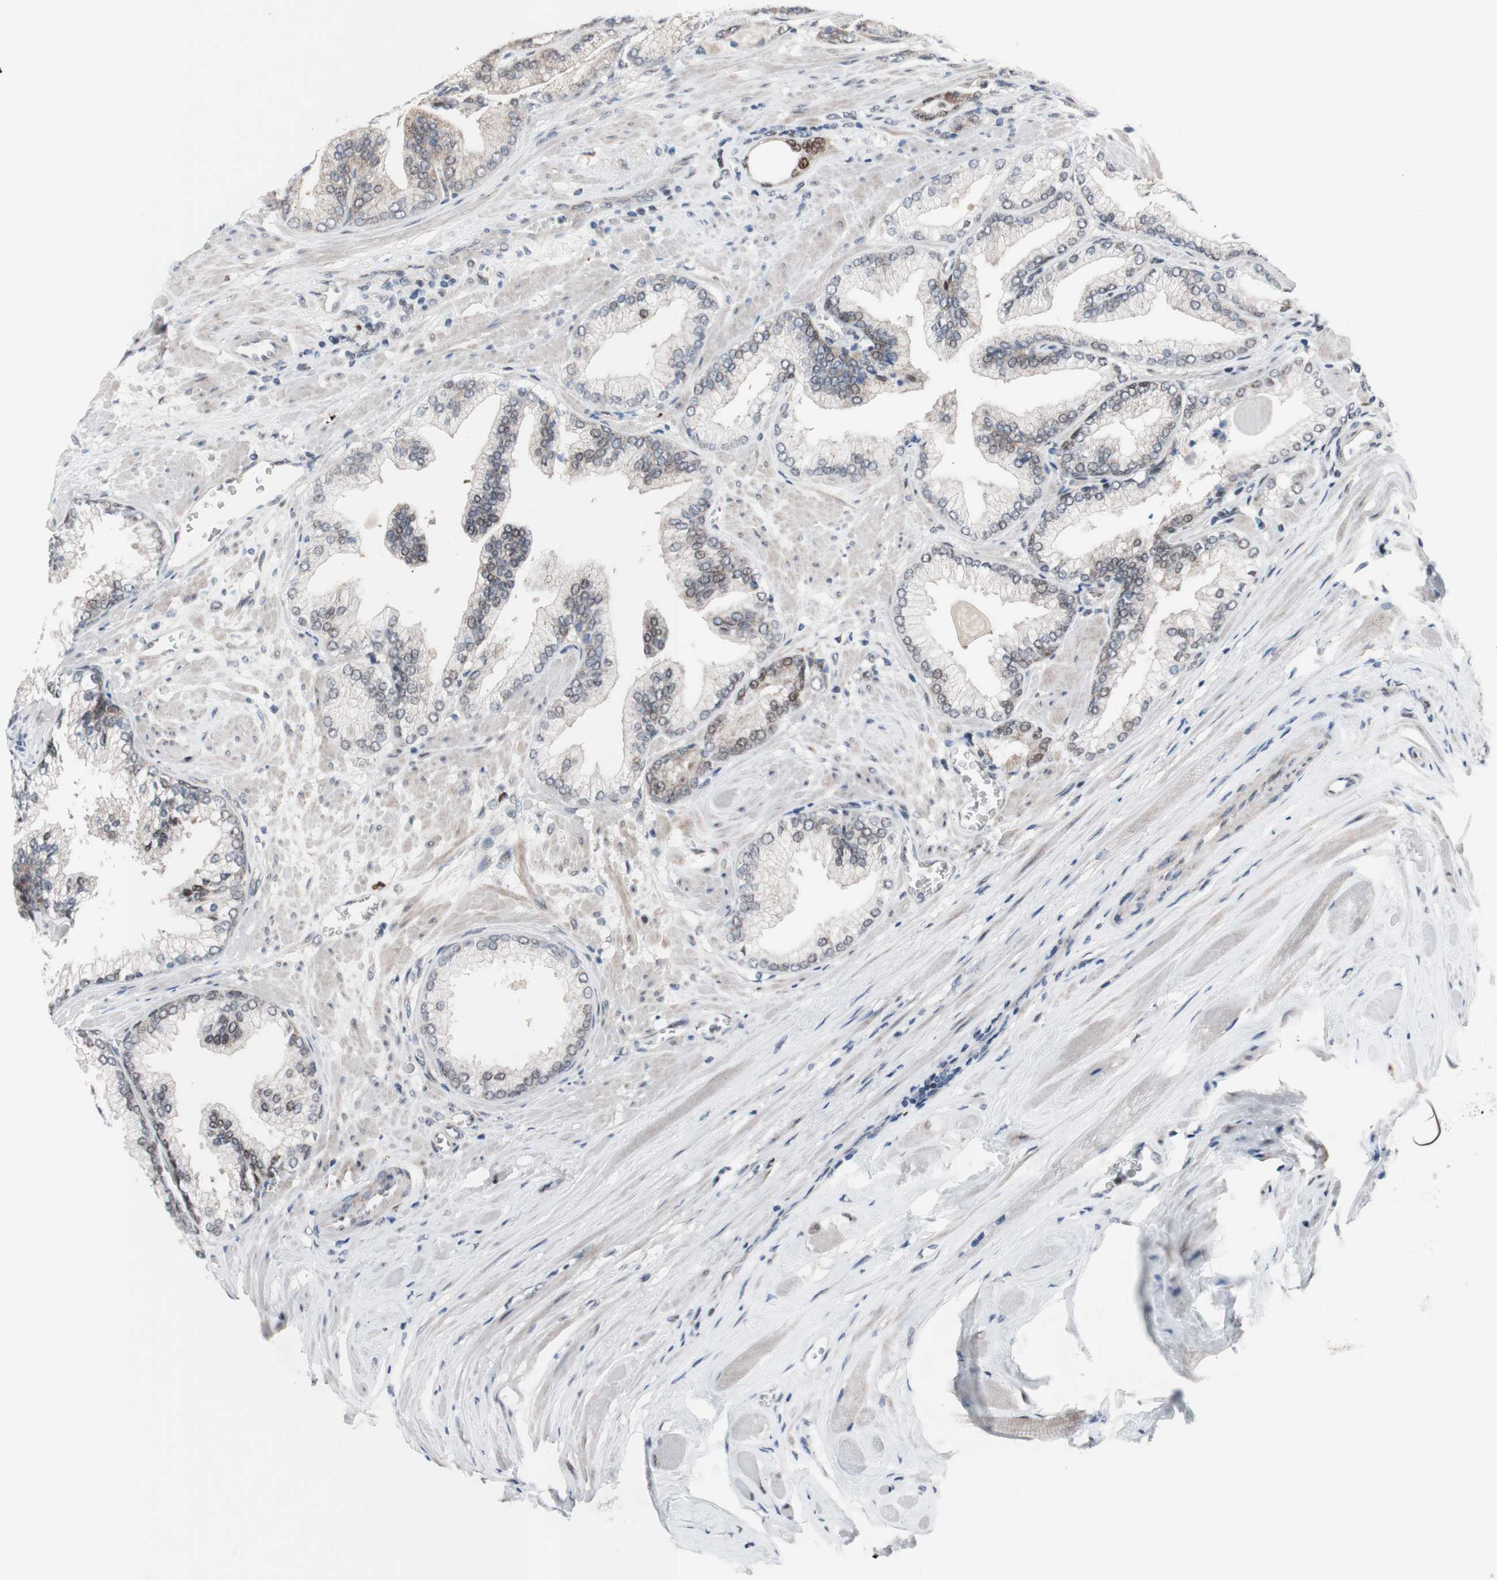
{"staining": {"intensity": "weak", "quantity": "<25%", "location": "cytoplasmic/membranous,nuclear"}, "tissue": "prostate cancer", "cell_type": "Tumor cells", "image_type": "cancer", "snomed": [{"axis": "morphology", "description": "Adenocarcinoma, Low grade"}, {"axis": "topography", "description": "Prostate"}], "caption": "Prostate cancer stained for a protein using IHC reveals no staining tumor cells.", "gene": "PHTF2", "patient": {"sex": "male", "age": 59}}